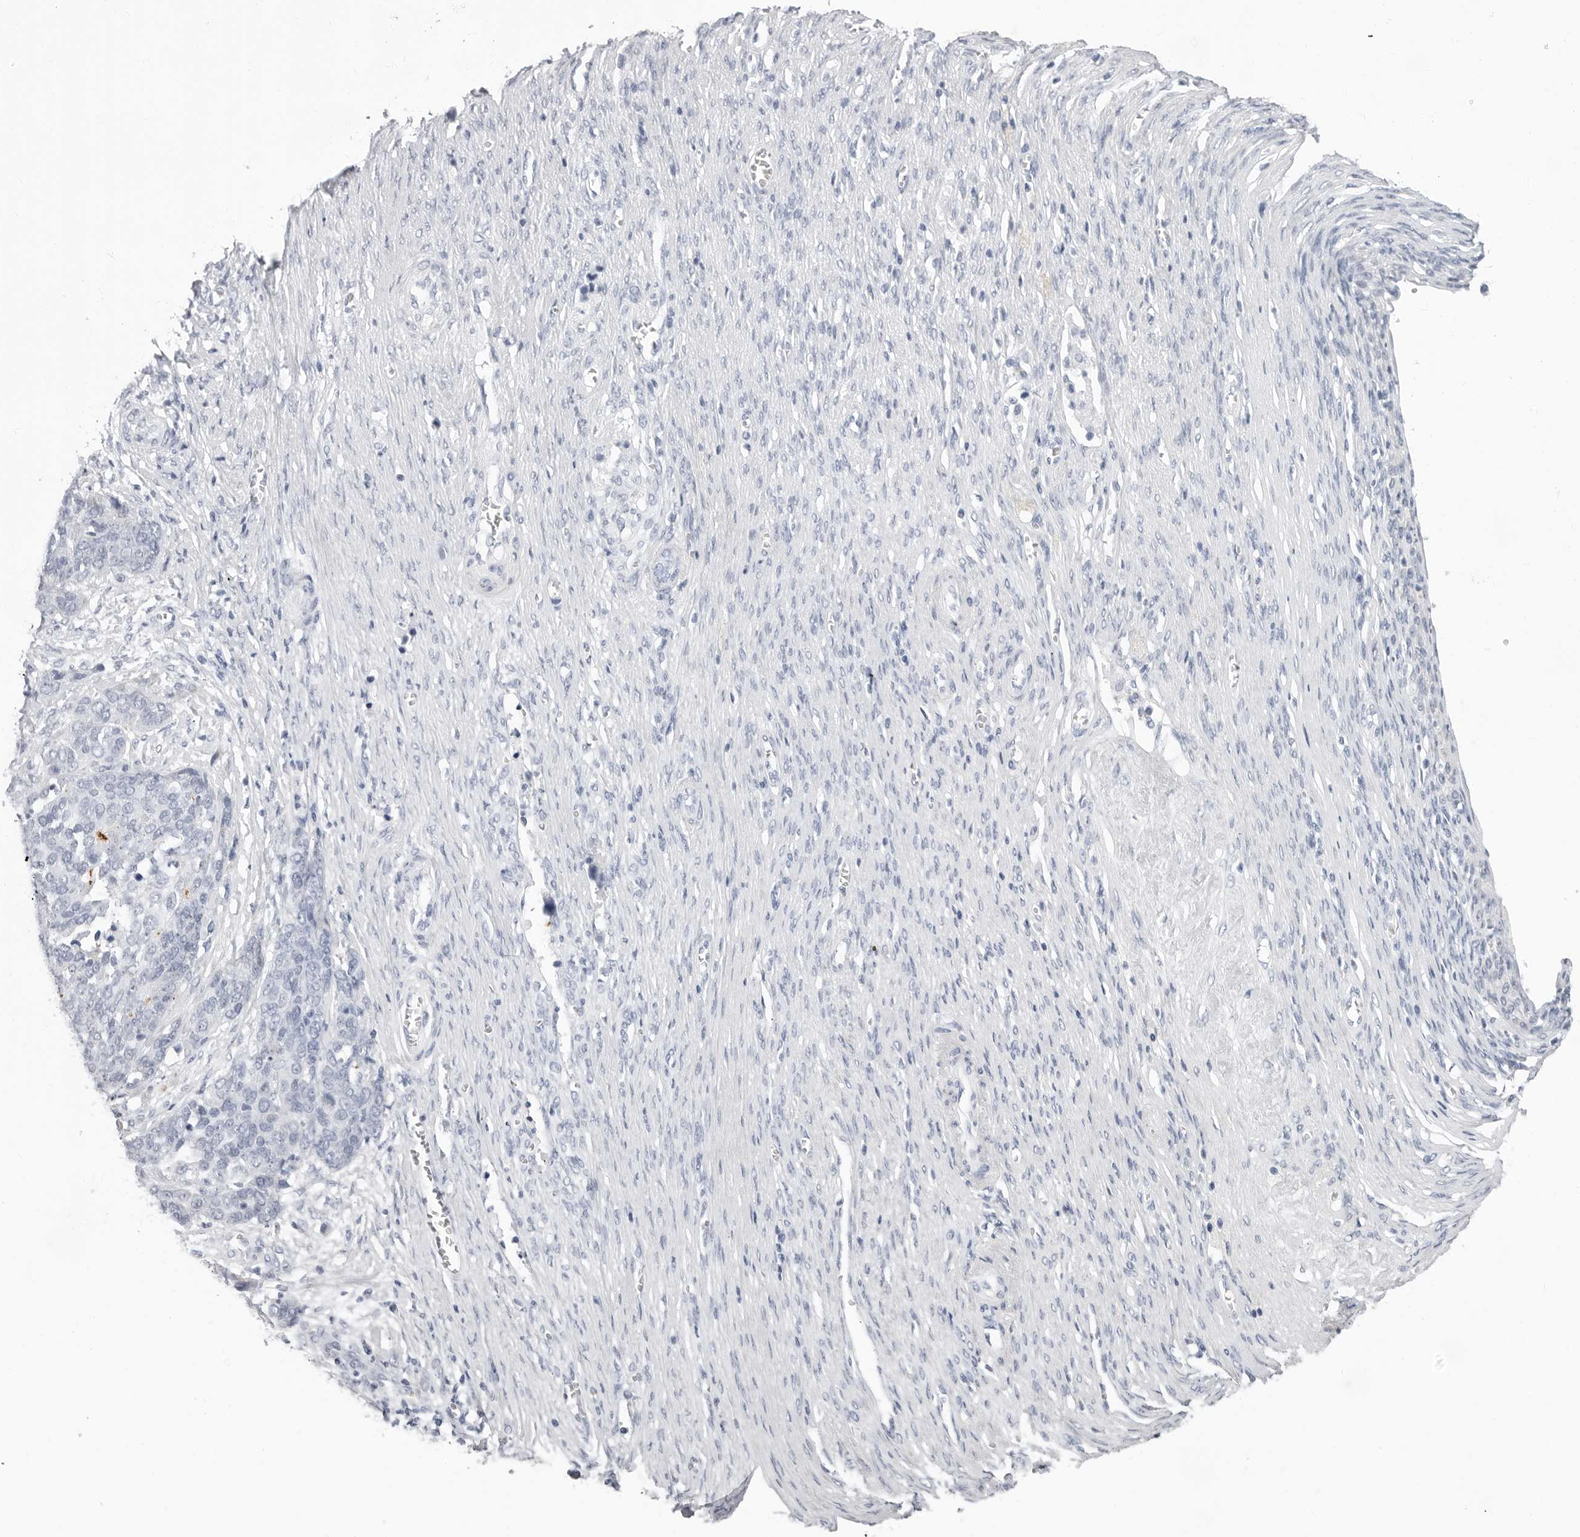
{"staining": {"intensity": "negative", "quantity": "none", "location": "none"}, "tissue": "ovarian cancer", "cell_type": "Tumor cells", "image_type": "cancer", "snomed": [{"axis": "morphology", "description": "Cystadenocarcinoma, serous, NOS"}, {"axis": "topography", "description": "Ovary"}], "caption": "IHC photomicrograph of neoplastic tissue: serous cystadenocarcinoma (ovarian) stained with DAB (3,3'-diaminobenzidine) reveals no significant protein expression in tumor cells.", "gene": "ERICH3", "patient": {"sex": "female", "age": 44}}